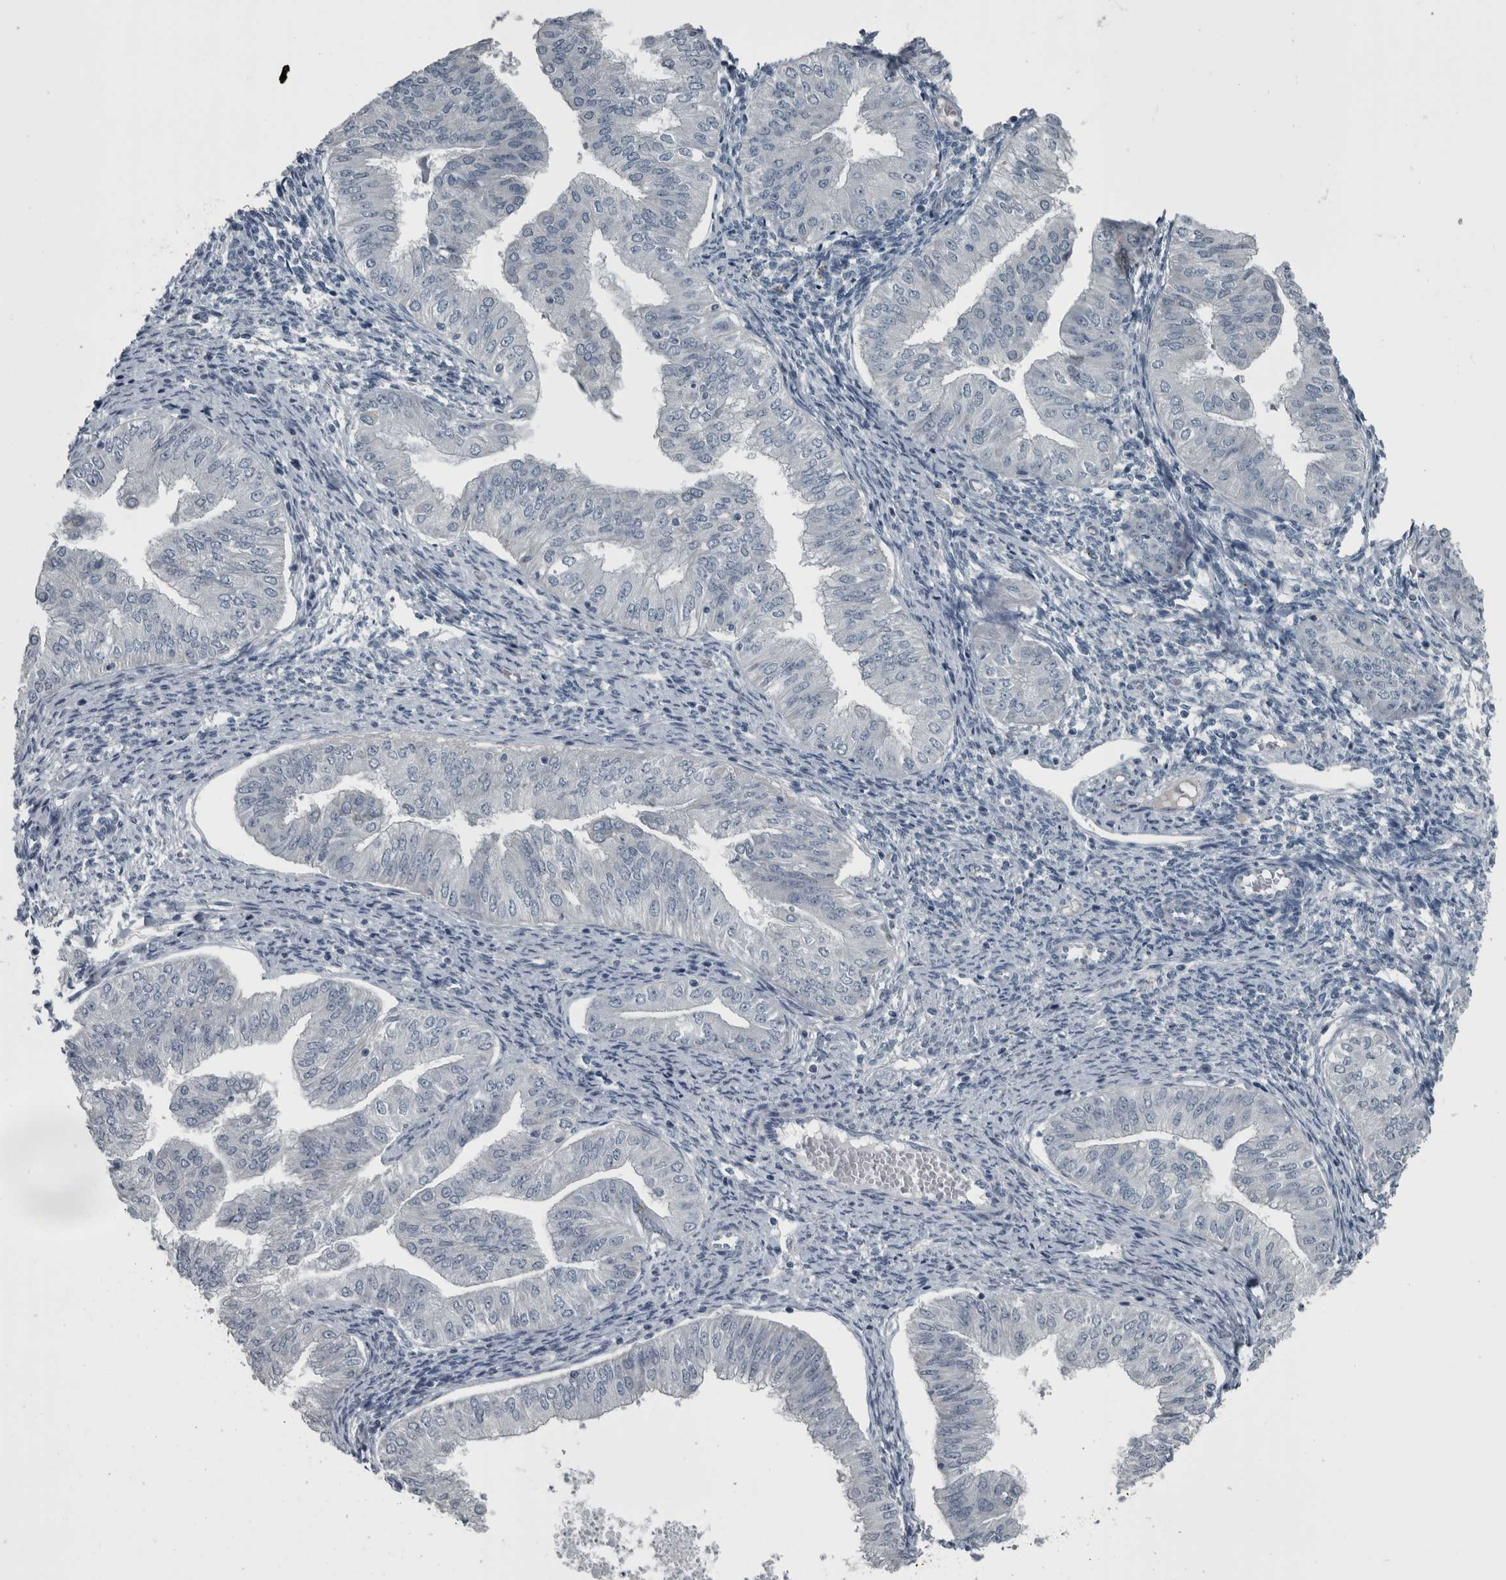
{"staining": {"intensity": "negative", "quantity": "none", "location": "none"}, "tissue": "endometrial cancer", "cell_type": "Tumor cells", "image_type": "cancer", "snomed": [{"axis": "morphology", "description": "Normal tissue, NOS"}, {"axis": "morphology", "description": "Adenocarcinoma, NOS"}, {"axis": "topography", "description": "Endometrium"}], "caption": "High magnification brightfield microscopy of endometrial adenocarcinoma stained with DAB (brown) and counterstained with hematoxylin (blue): tumor cells show no significant expression.", "gene": "KRT20", "patient": {"sex": "female", "age": 53}}